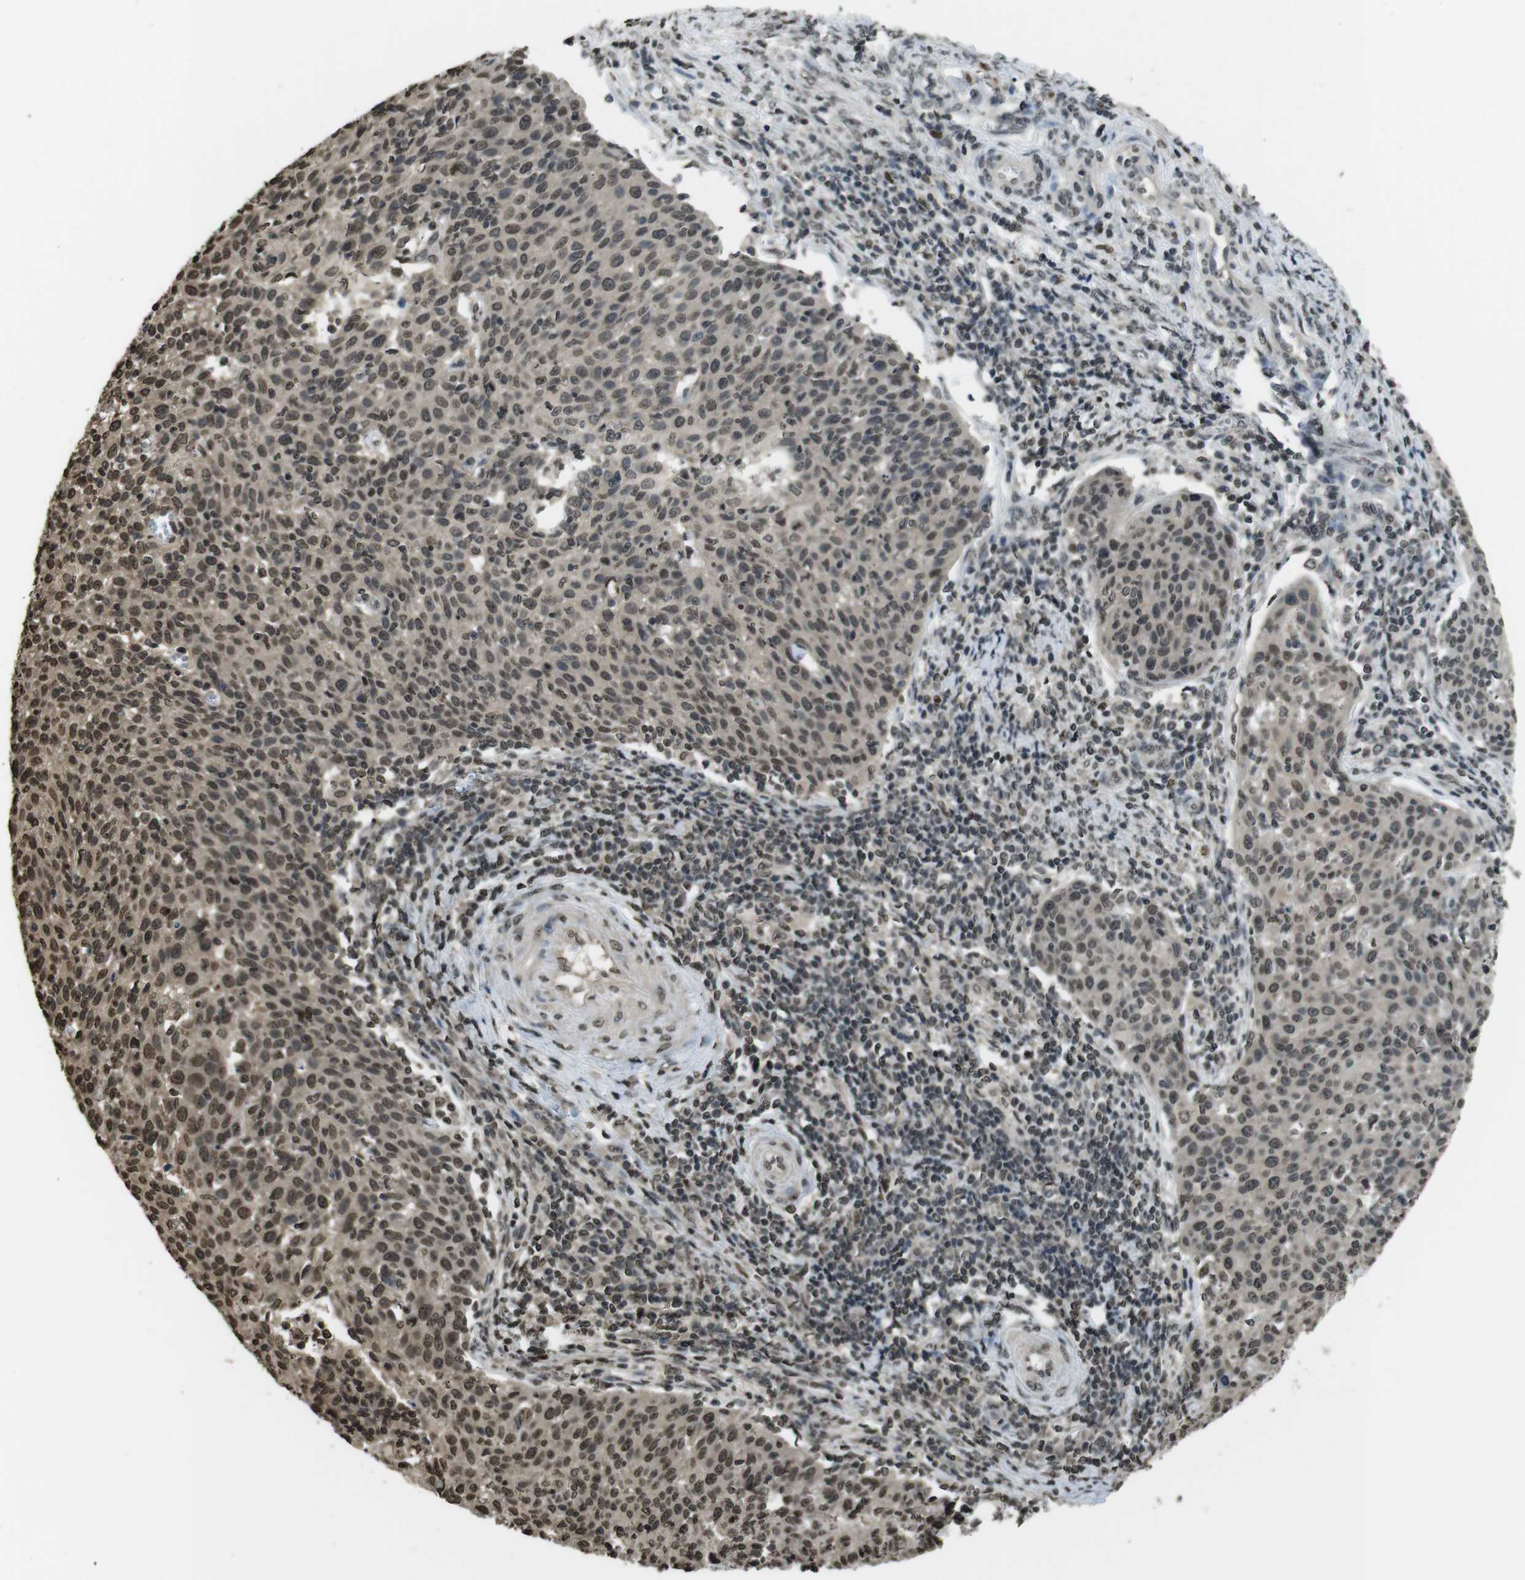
{"staining": {"intensity": "moderate", "quantity": ">75%", "location": "nuclear"}, "tissue": "cervical cancer", "cell_type": "Tumor cells", "image_type": "cancer", "snomed": [{"axis": "morphology", "description": "Squamous cell carcinoma, NOS"}, {"axis": "topography", "description": "Cervix"}], "caption": "A high-resolution histopathology image shows immunohistochemistry staining of cervical cancer (squamous cell carcinoma), which displays moderate nuclear positivity in about >75% of tumor cells.", "gene": "MAF", "patient": {"sex": "female", "age": 38}}